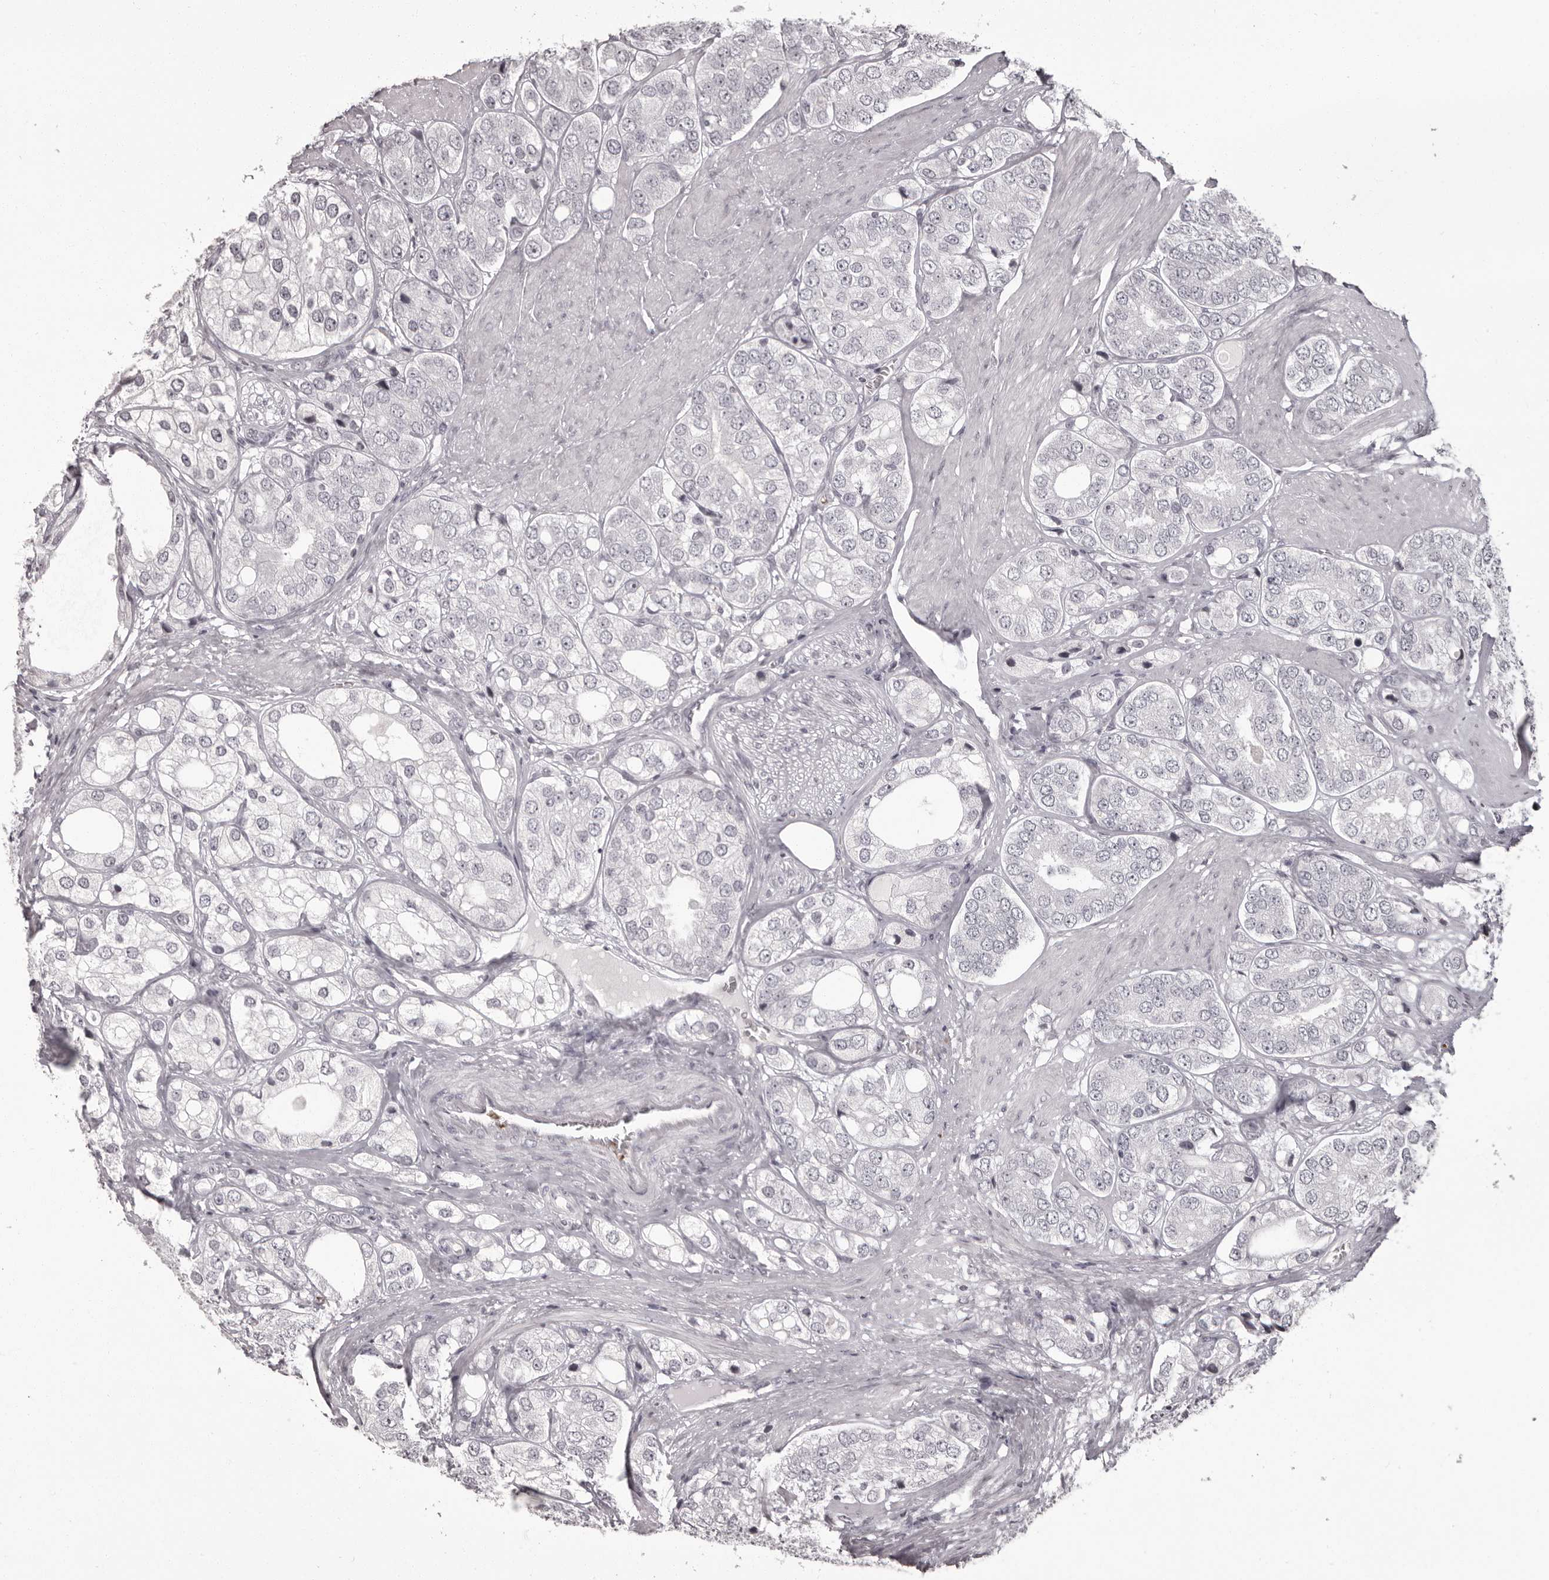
{"staining": {"intensity": "negative", "quantity": "none", "location": "none"}, "tissue": "prostate cancer", "cell_type": "Tumor cells", "image_type": "cancer", "snomed": [{"axis": "morphology", "description": "Adenocarcinoma, High grade"}, {"axis": "topography", "description": "Prostate"}], "caption": "High-grade adenocarcinoma (prostate) was stained to show a protein in brown. There is no significant positivity in tumor cells.", "gene": "C8orf74", "patient": {"sex": "male", "age": 50}}